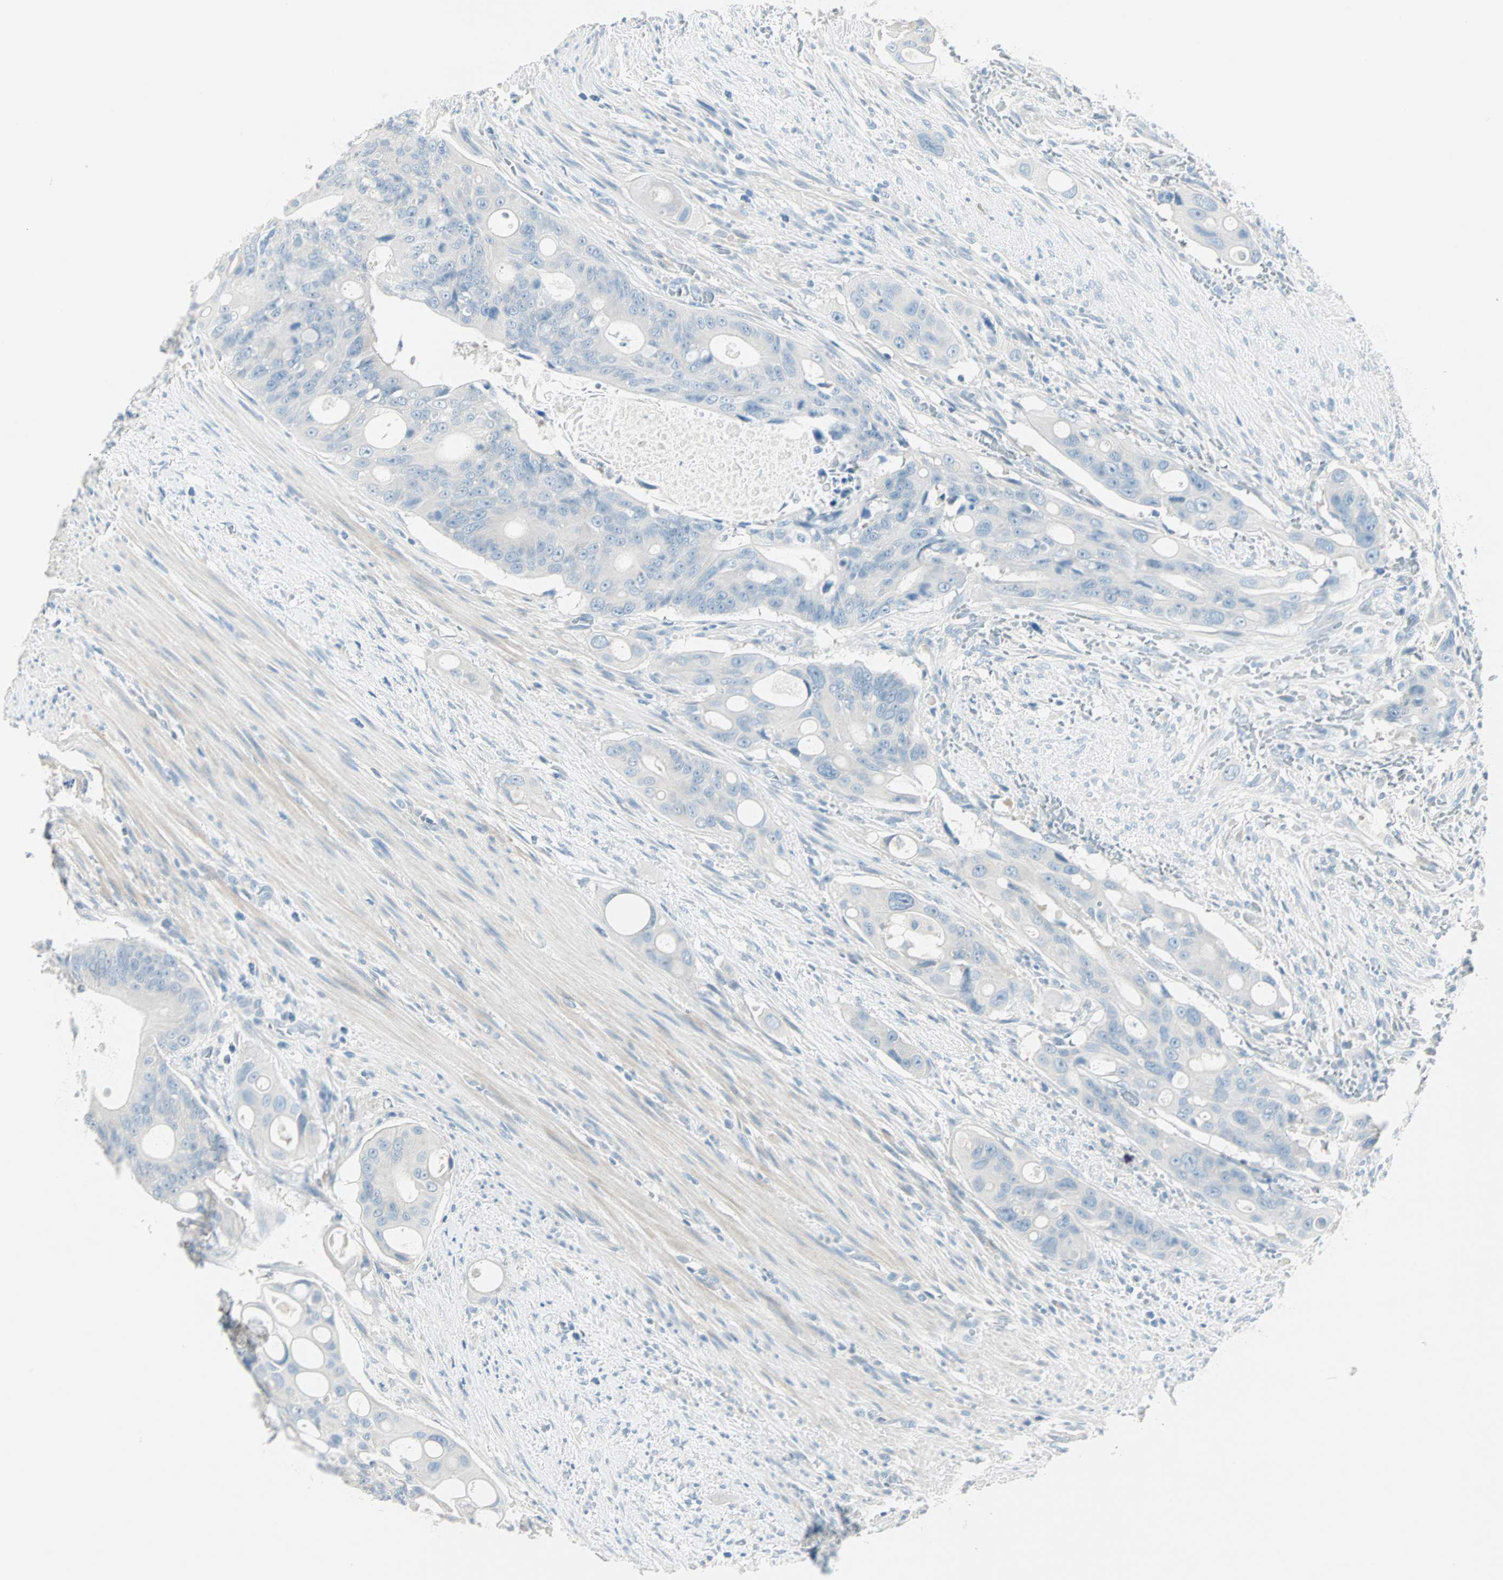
{"staining": {"intensity": "negative", "quantity": "none", "location": "none"}, "tissue": "colorectal cancer", "cell_type": "Tumor cells", "image_type": "cancer", "snomed": [{"axis": "morphology", "description": "Adenocarcinoma, NOS"}, {"axis": "topography", "description": "Colon"}], "caption": "A high-resolution image shows immunohistochemistry staining of adenocarcinoma (colorectal), which reveals no significant staining in tumor cells.", "gene": "SULT1C2", "patient": {"sex": "female", "age": 57}}